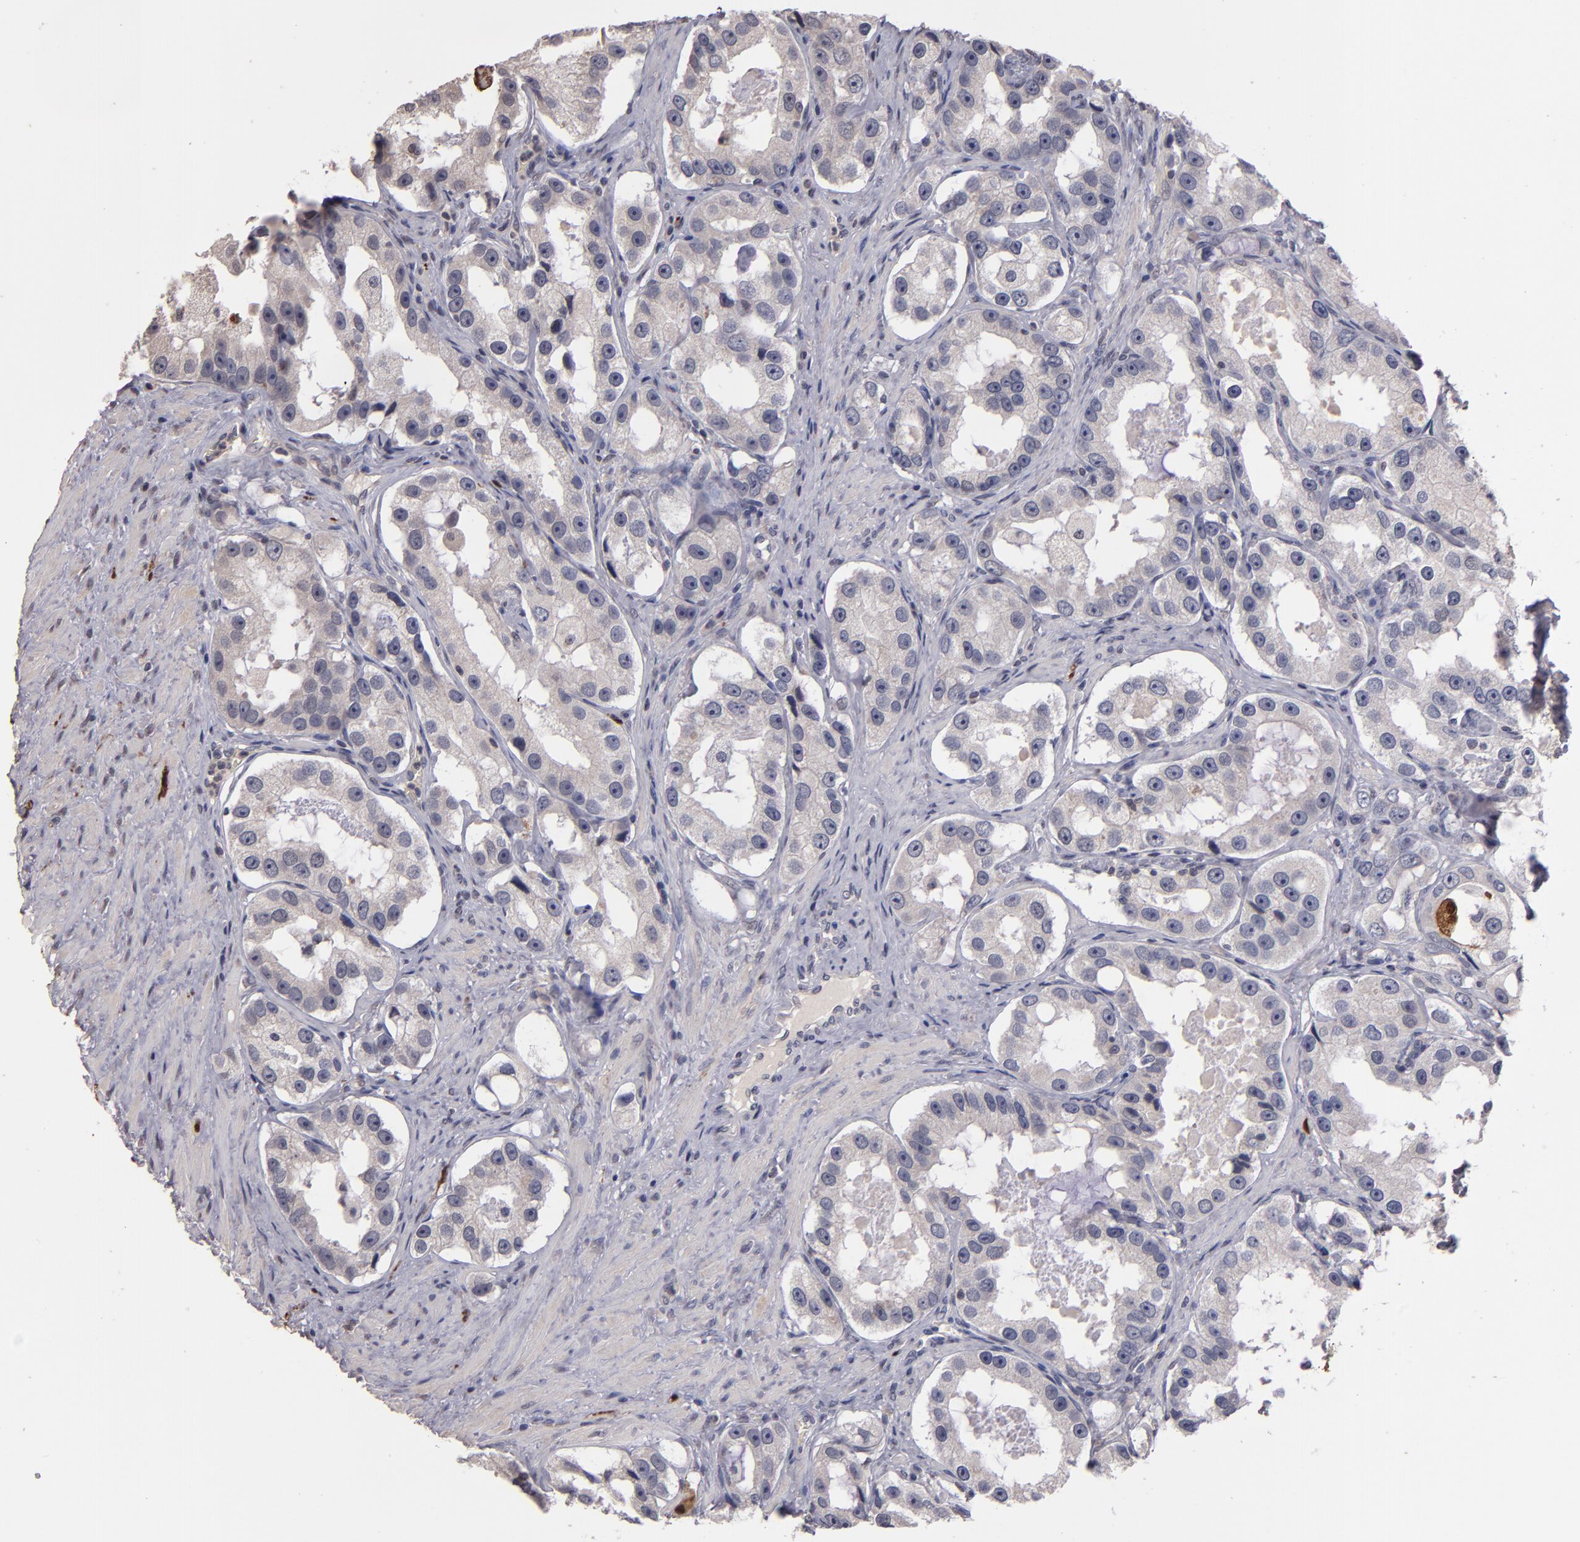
{"staining": {"intensity": "negative", "quantity": "none", "location": "none"}, "tissue": "prostate cancer", "cell_type": "Tumor cells", "image_type": "cancer", "snomed": [{"axis": "morphology", "description": "Adenocarcinoma, High grade"}, {"axis": "topography", "description": "Prostate"}], "caption": "Immunohistochemistry (IHC) micrograph of neoplastic tissue: human prostate cancer (high-grade adenocarcinoma) stained with DAB exhibits no significant protein staining in tumor cells.", "gene": "S100A1", "patient": {"sex": "male", "age": 63}}